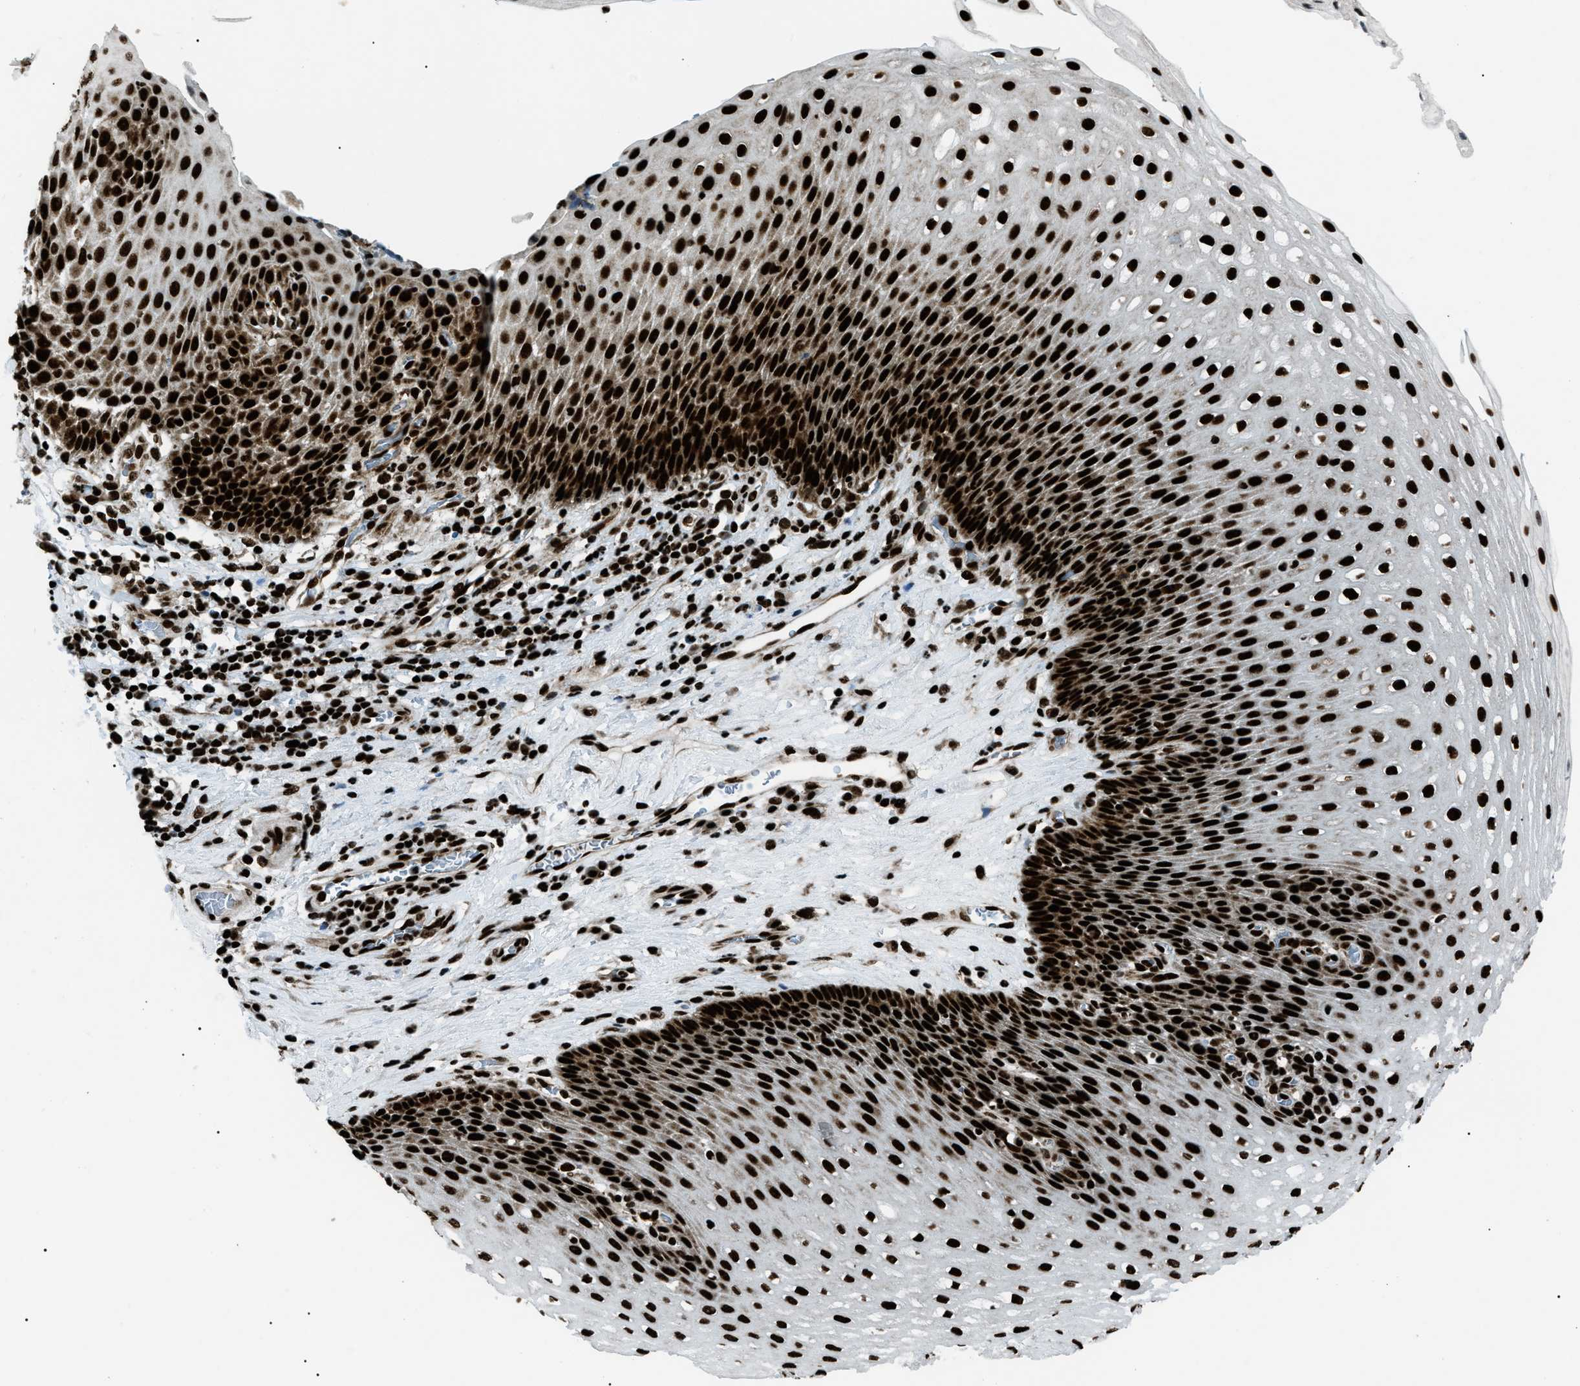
{"staining": {"intensity": "strong", "quantity": ">75%", "location": "nuclear"}, "tissue": "esophagus", "cell_type": "Squamous epithelial cells", "image_type": "normal", "snomed": [{"axis": "morphology", "description": "Normal tissue, NOS"}, {"axis": "topography", "description": "Esophagus"}], "caption": "This micrograph demonstrates normal esophagus stained with immunohistochemistry (IHC) to label a protein in brown. The nuclear of squamous epithelial cells show strong positivity for the protein. Nuclei are counter-stained blue.", "gene": "HNRNPK", "patient": {"sex": "male", "age": 48}}